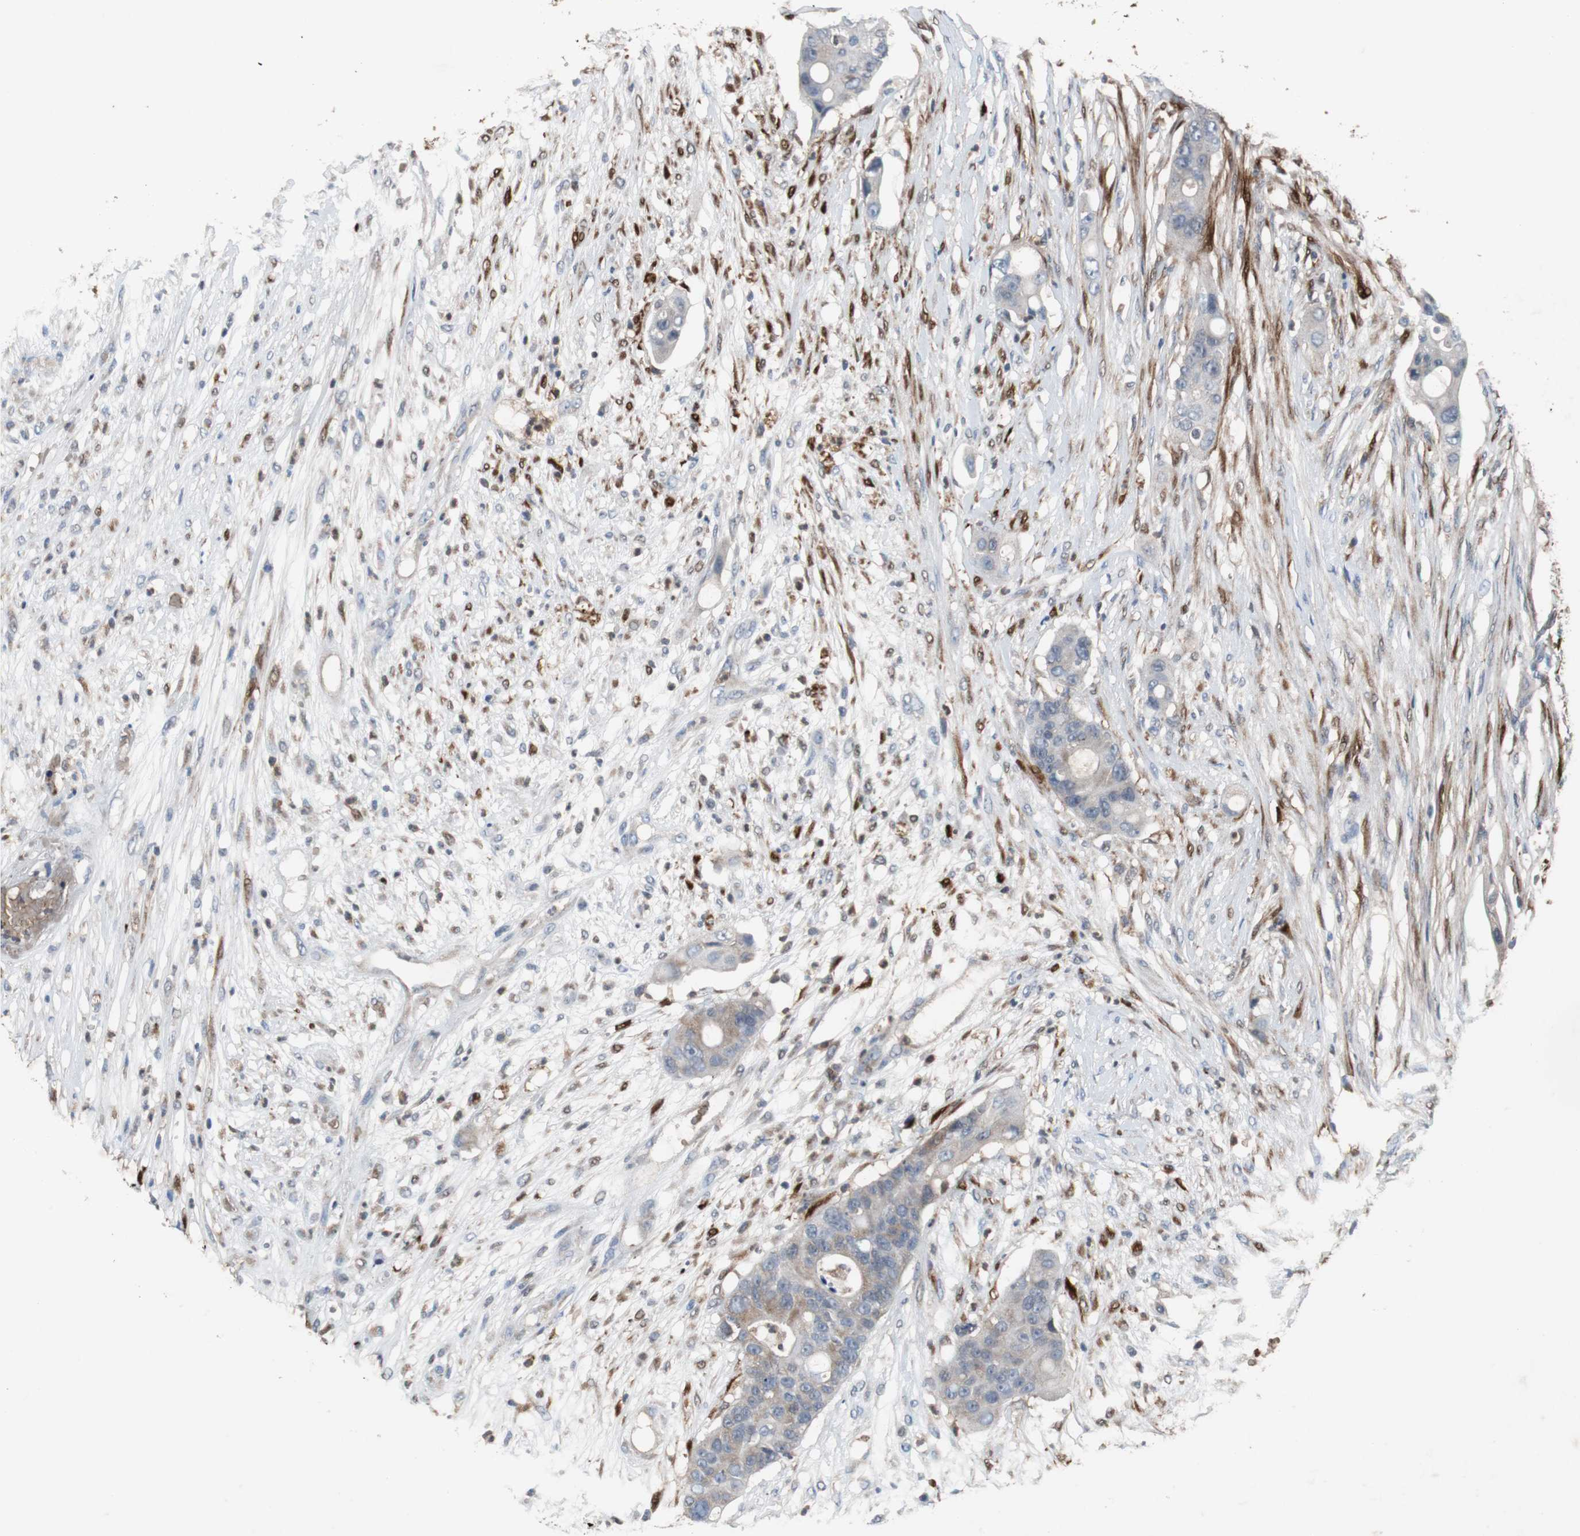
{"staining": {"intensity": "weak", "quantity": "<25%", "location": "cytoplasmic/membranous"}, "tissue": "colorectal cancer", "cell_type": "Tumor cells", "image_type": "cancer", "snomed": [{"axis": "morphology", "description": "Adenocarcinoma, NOS"}, {"axis": "topography", "description": "Colon"}], "caption": "This is a histopathology image of IHC staining of colorectal adenocarcinoma, which shows no expression in tumor cells. (Stains: DAB immunohistochemistry (IHC) with hematoxylin counter stain, Microscopy: brightfield microscopy at high magnification).", "gene": "CALB2", "patient": {"sex": "female", "age": 57}}